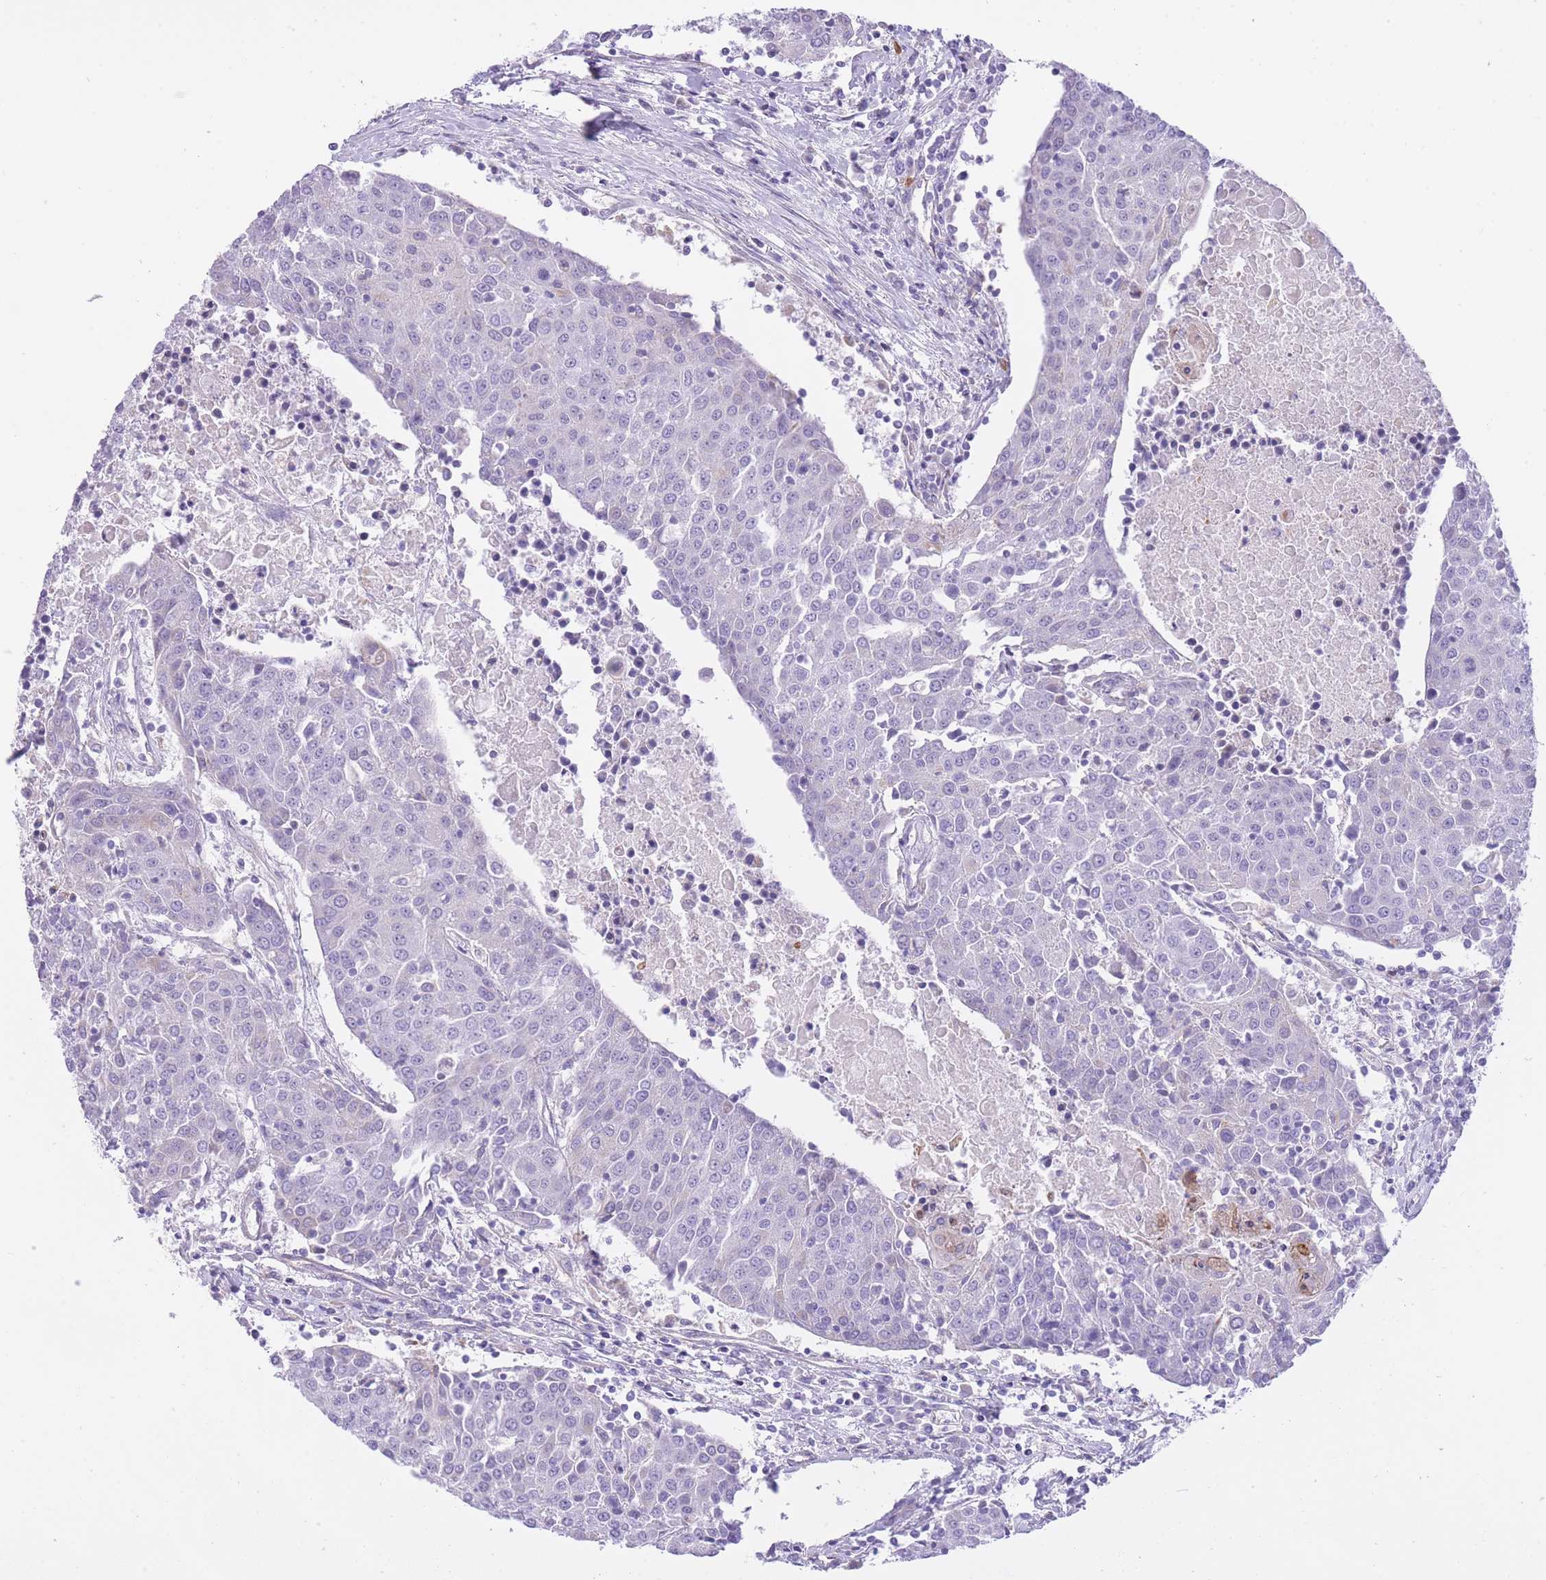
{"staining": {"intensity": "negative", "quantity": "none", "location": "none"}, "tissue": "urothelial cancer", "cell_type": "Tumor cells", "image_type": "cancer", "snomed": [{"axis": "morphology", "description": "Urothelial carcinoma, High grade"}, {"axis": "topography", "description": "Urinary bladder"}], "caption": "This is an IHC histopathology image of high-grade urothelial carcinoma. There is no expression in tumor cells.", "gene": "MEIOSIN", "patient": {"sex": "female", "age": 85}}